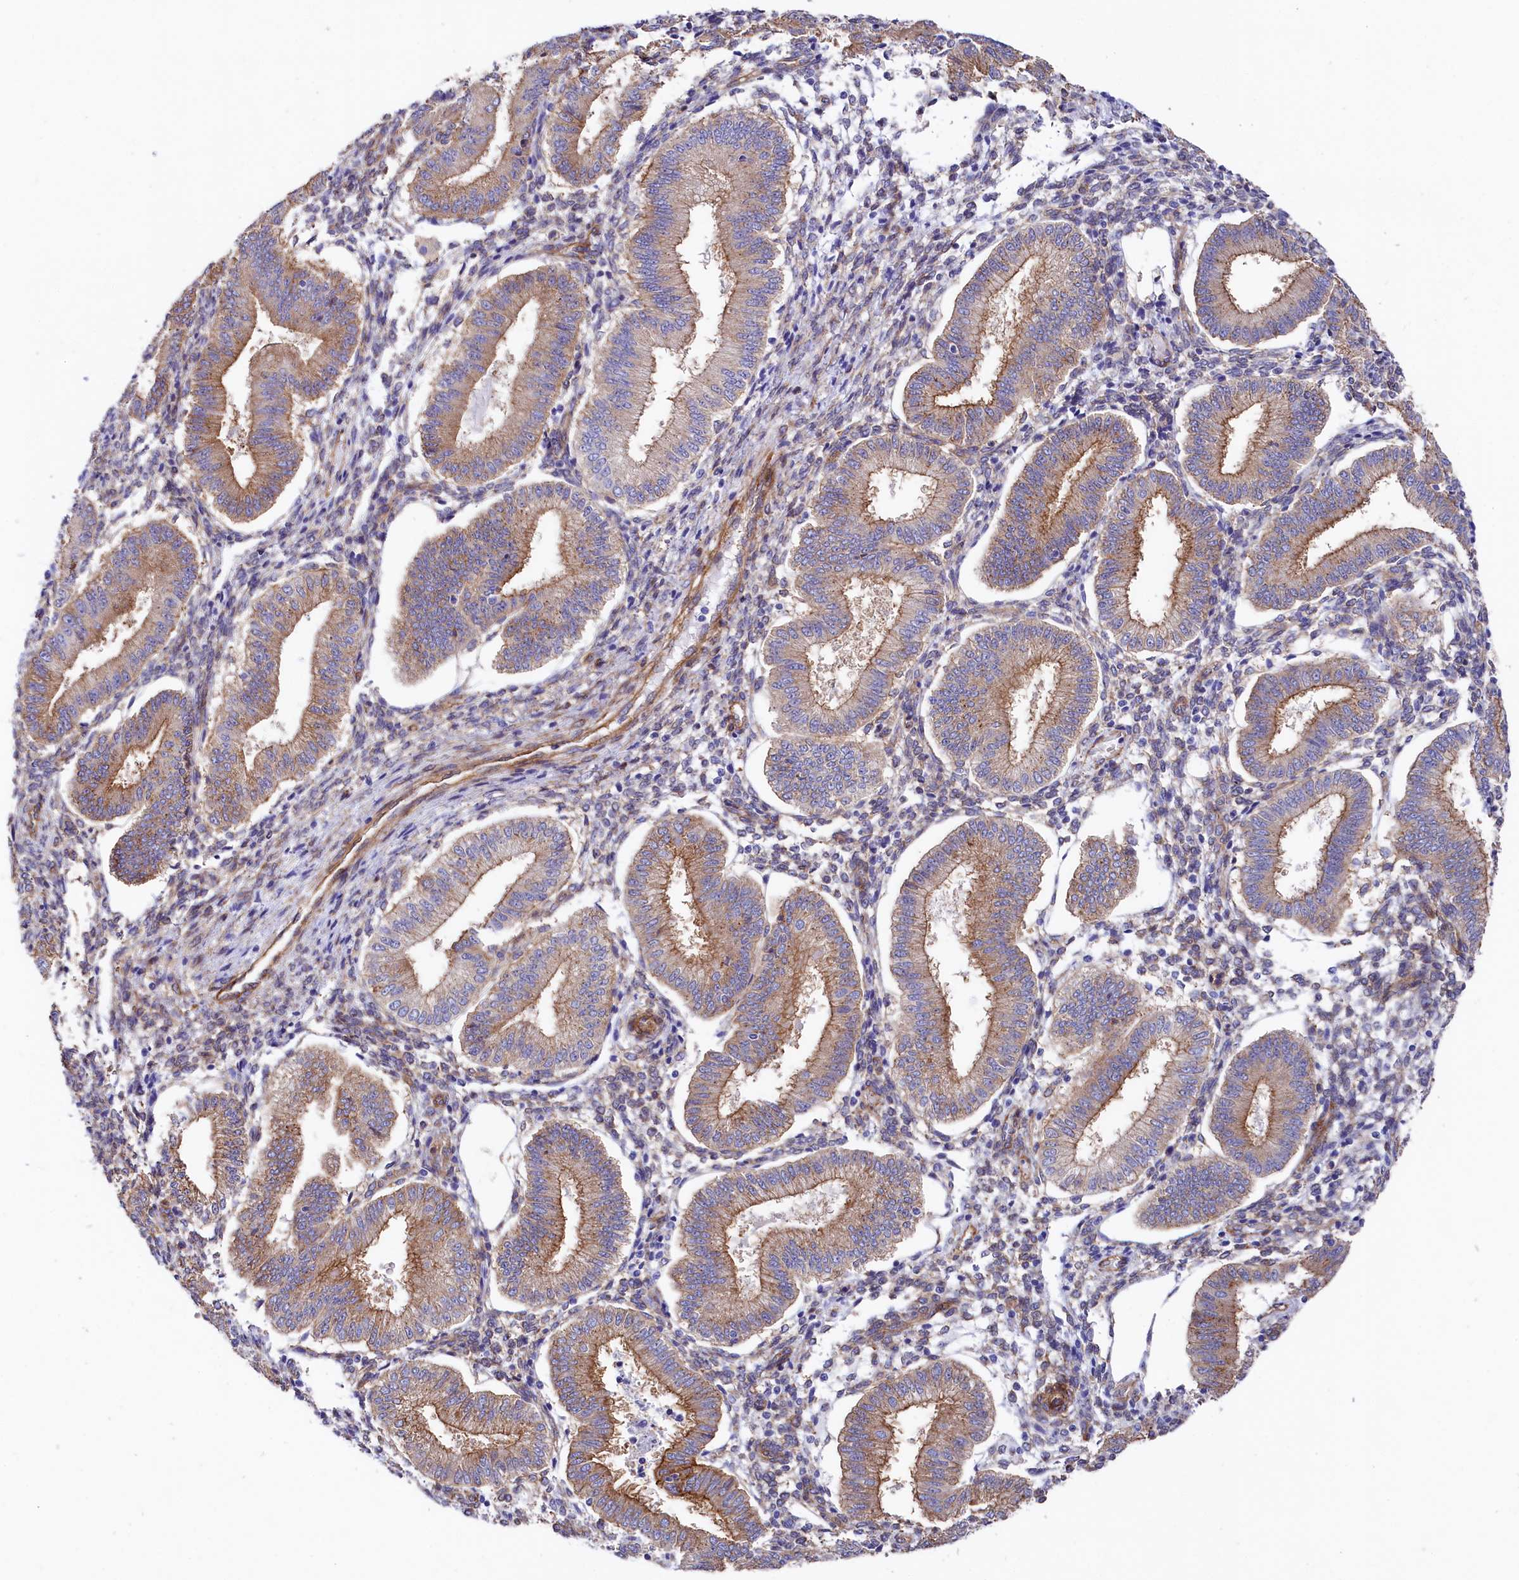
{"staining": {"intensity": "weak", "quantity": "25%-75%", "location": "cytoplasmic/membranous"}, "tissue": "endometrium", "cell_type": "Cells in endometrial stroma", "image_type": "normal", "snomed": [{"axis": "morphology", "description": "Normal tissue, NOS"}, {"axis": "topography", "description": "Endometrium"}], "caption": "Immunohistochemistry of unremarkable endometrium reveals low levels of weak cytoplasmic/membranous positivity in approximately 25%-75% of cells in endometrial stroma. Nuclei are stained in blue.", "gene": "TNKS1BP1", "patient": {"sex": "female", "age": 39}}